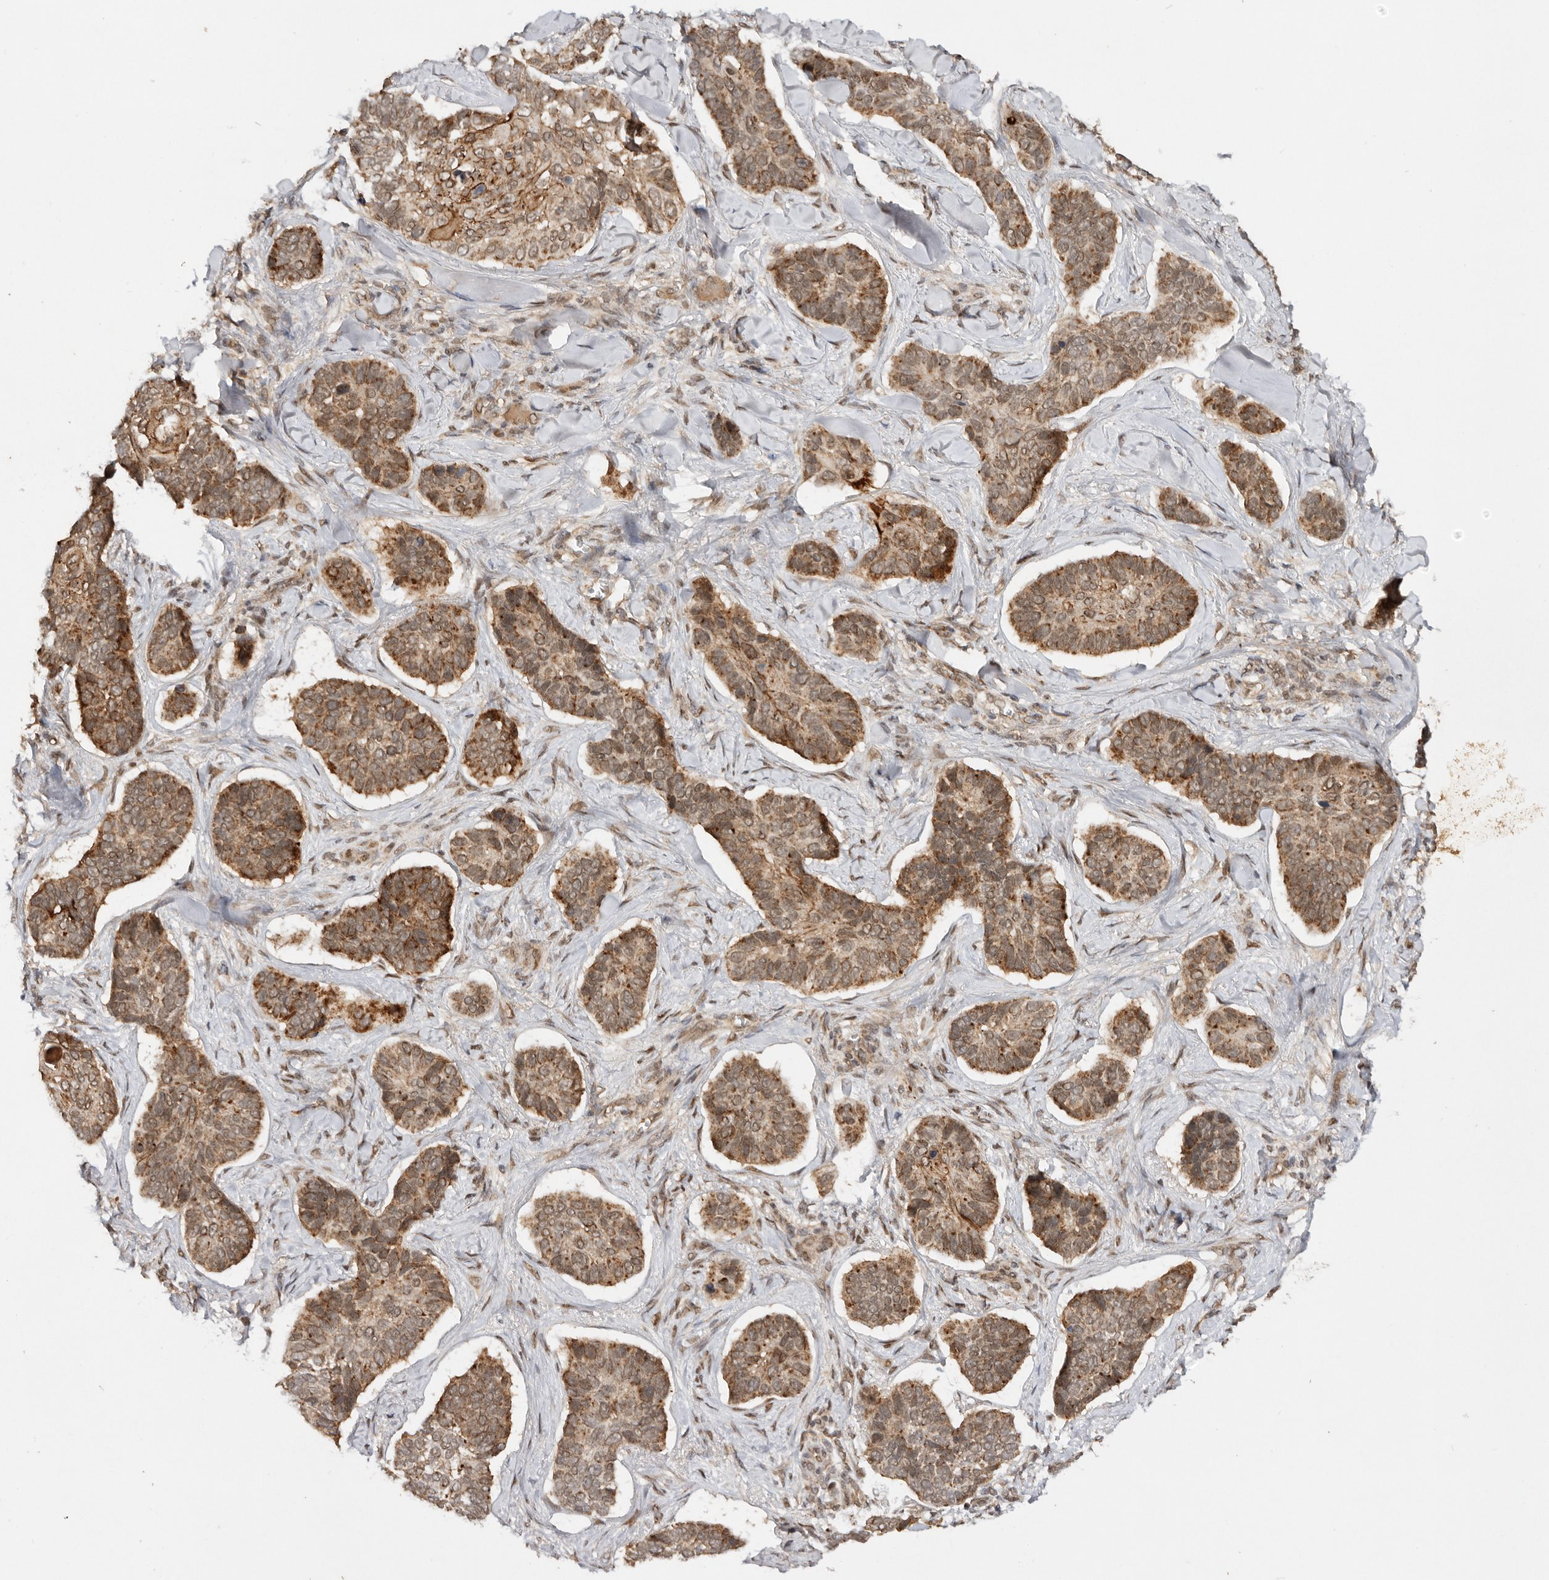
{"staining": {"intensity": "moderate", "quantity": ">75%", "location": "cytoplasmic/membranous,nuclear"}, "tissue": "skin cancer", "cell_type": "Tumor cells", "image_type": "cancer", "snomed": [{"axis": "morphology", "description": "Basal cell carcinoma"}, {"axis": "topography", "description": "Skin"}], "caption": "Protein staining of skin cancer tissue demonstrates moderate cytoplasmic/membranous and nuclear positivity in about >75% of tumor cells. (IHC, brightfield microscopy, high magnification).", "gene": "TARS2", "patient": {"sex": "male", "age": 62}}